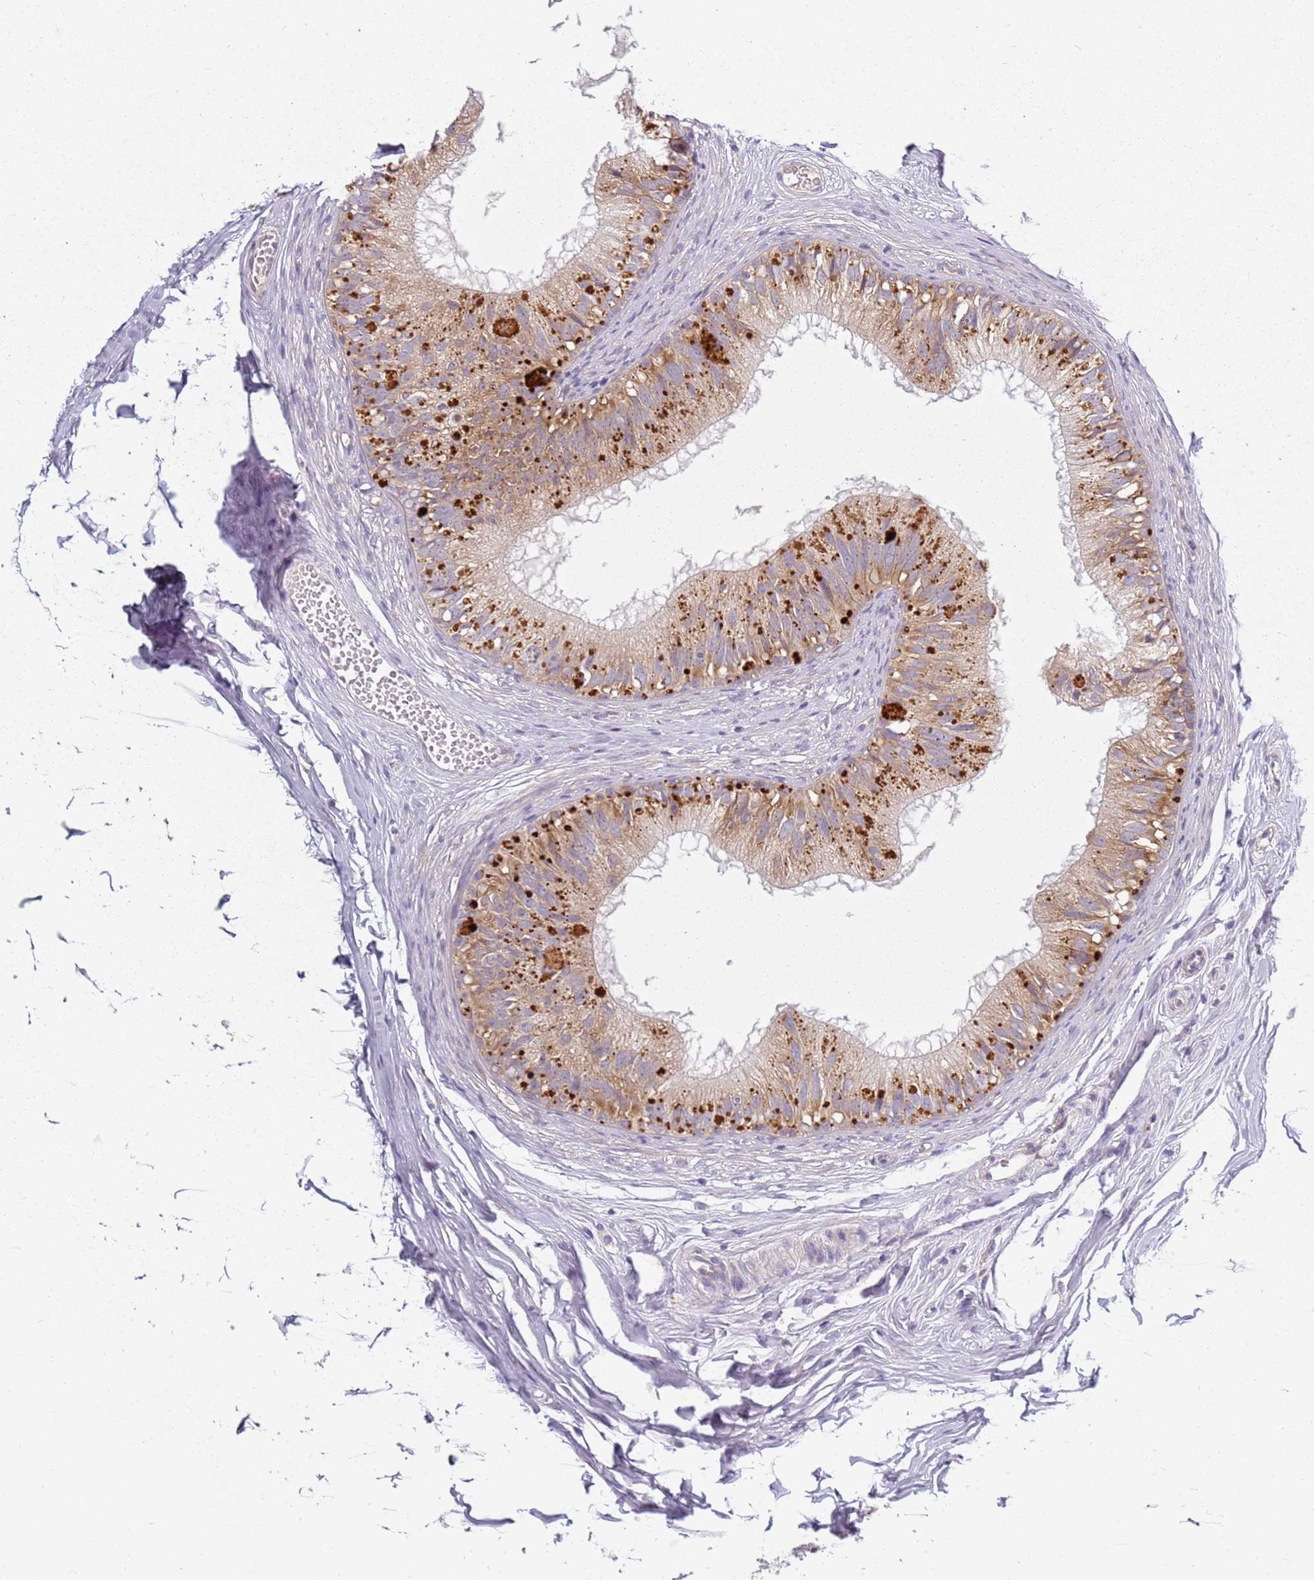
{"staining": {"intensity": "moderate", "quantity": "25%-75%", "location": "cytoplasmic/membranous"}, "tissue": "epididymis", "cell_type": "Glandular cells", "image_type": "normal", "snomed": [{"axis": "morphology", "description": "Normal tissue, NOS"}, {"axis": "morphology", "description": "Seminoma in situ"}, {"axis": "topography", "description": "Testis"}, {"axis": "topography", "description": "Epididymis"}], "caption": "A brown stain shows moderate cytoplasmic/membranous positivity of a protein in glandular cells of unremarkable epididymis. (Stains: DAB (3,3'-diaminobenzidine) in brown, nuclei in blue, Microscopy: brightfield microscopy at high magnification).", "gene": "RPS28", "patient": {"sex": "male", "age": 28}}